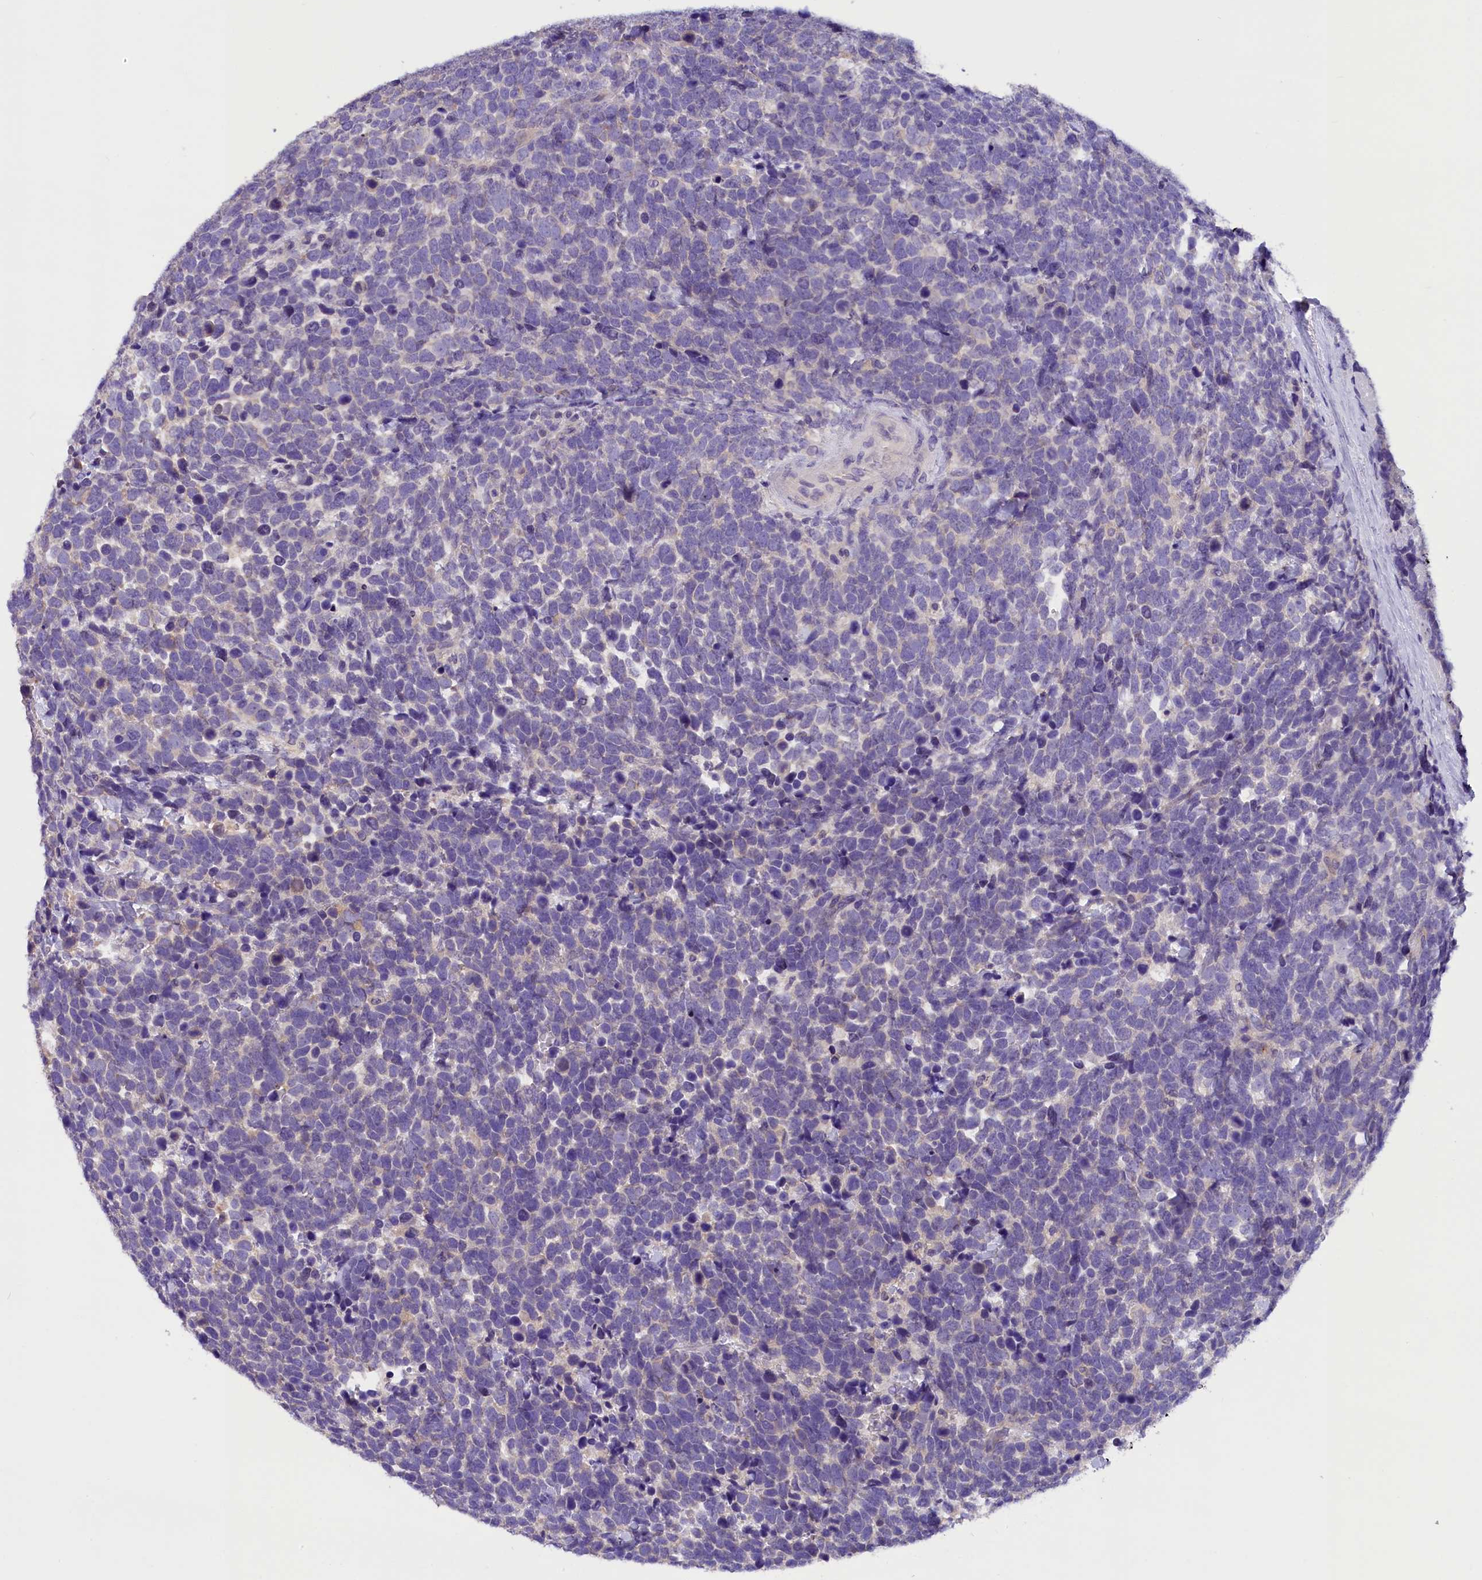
{"staining": {"intensity": "negative", "quantity": "none", "location": "none"}, "tissue": "urothelial cancer", "cell_type": "Tumor cells", "image_type": "cancer", "snomed": [{"axis": "morphology", "description": "Urothelial carcinoma, High grade"}, {"axis": "topography", "description": "Urinary bladder"}], "caption": "An IHC micrograph of urothelial cancer is shown. There is no staining in tumor cells of urothelial cancer.", "gene": "AP3B2", "patient": {"sex": "female", "age": 82}}